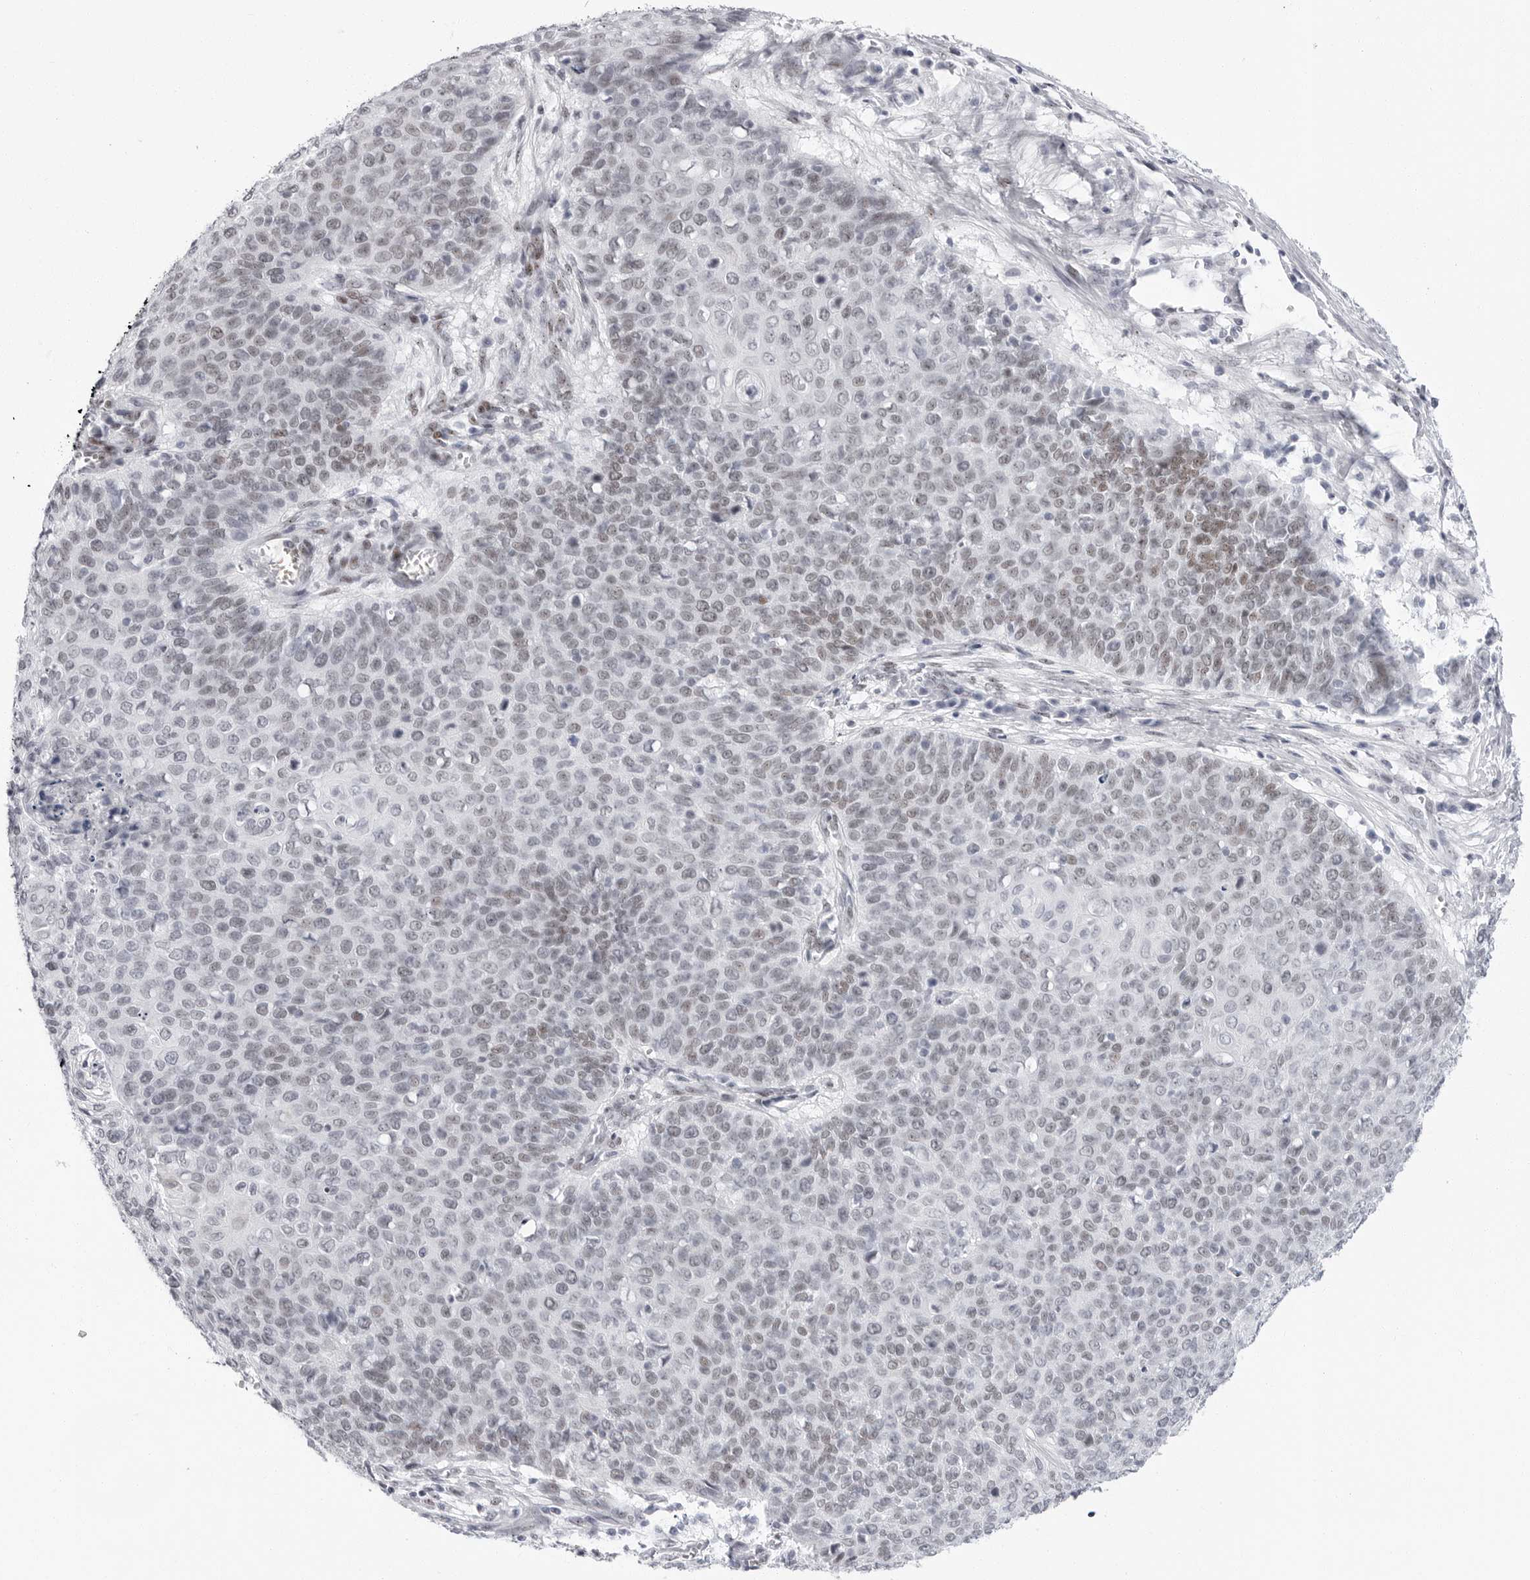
{"staining": {"intensity": "weak", "quantity": "25%-75%", "location": "nuclear"}, "tissue": "cervical cancer", "cell_type": "Tumor cells", "image_type": "cancer", "snomed": [{"axis": "morphology", "description": "Squamous cell carcinoma, NOS"}, {"axis": "topography", "description": "Cervix"}], "caption": "Weak nuclear positivity for a protein is appreciated in approximately 25%-75% of tumor cells of cervical cancer (squamous cell carcinoma) using immunohistochemistry (IHC).", "gene": "VEZF1", "patient": {"sex": "female", "age": 39}}